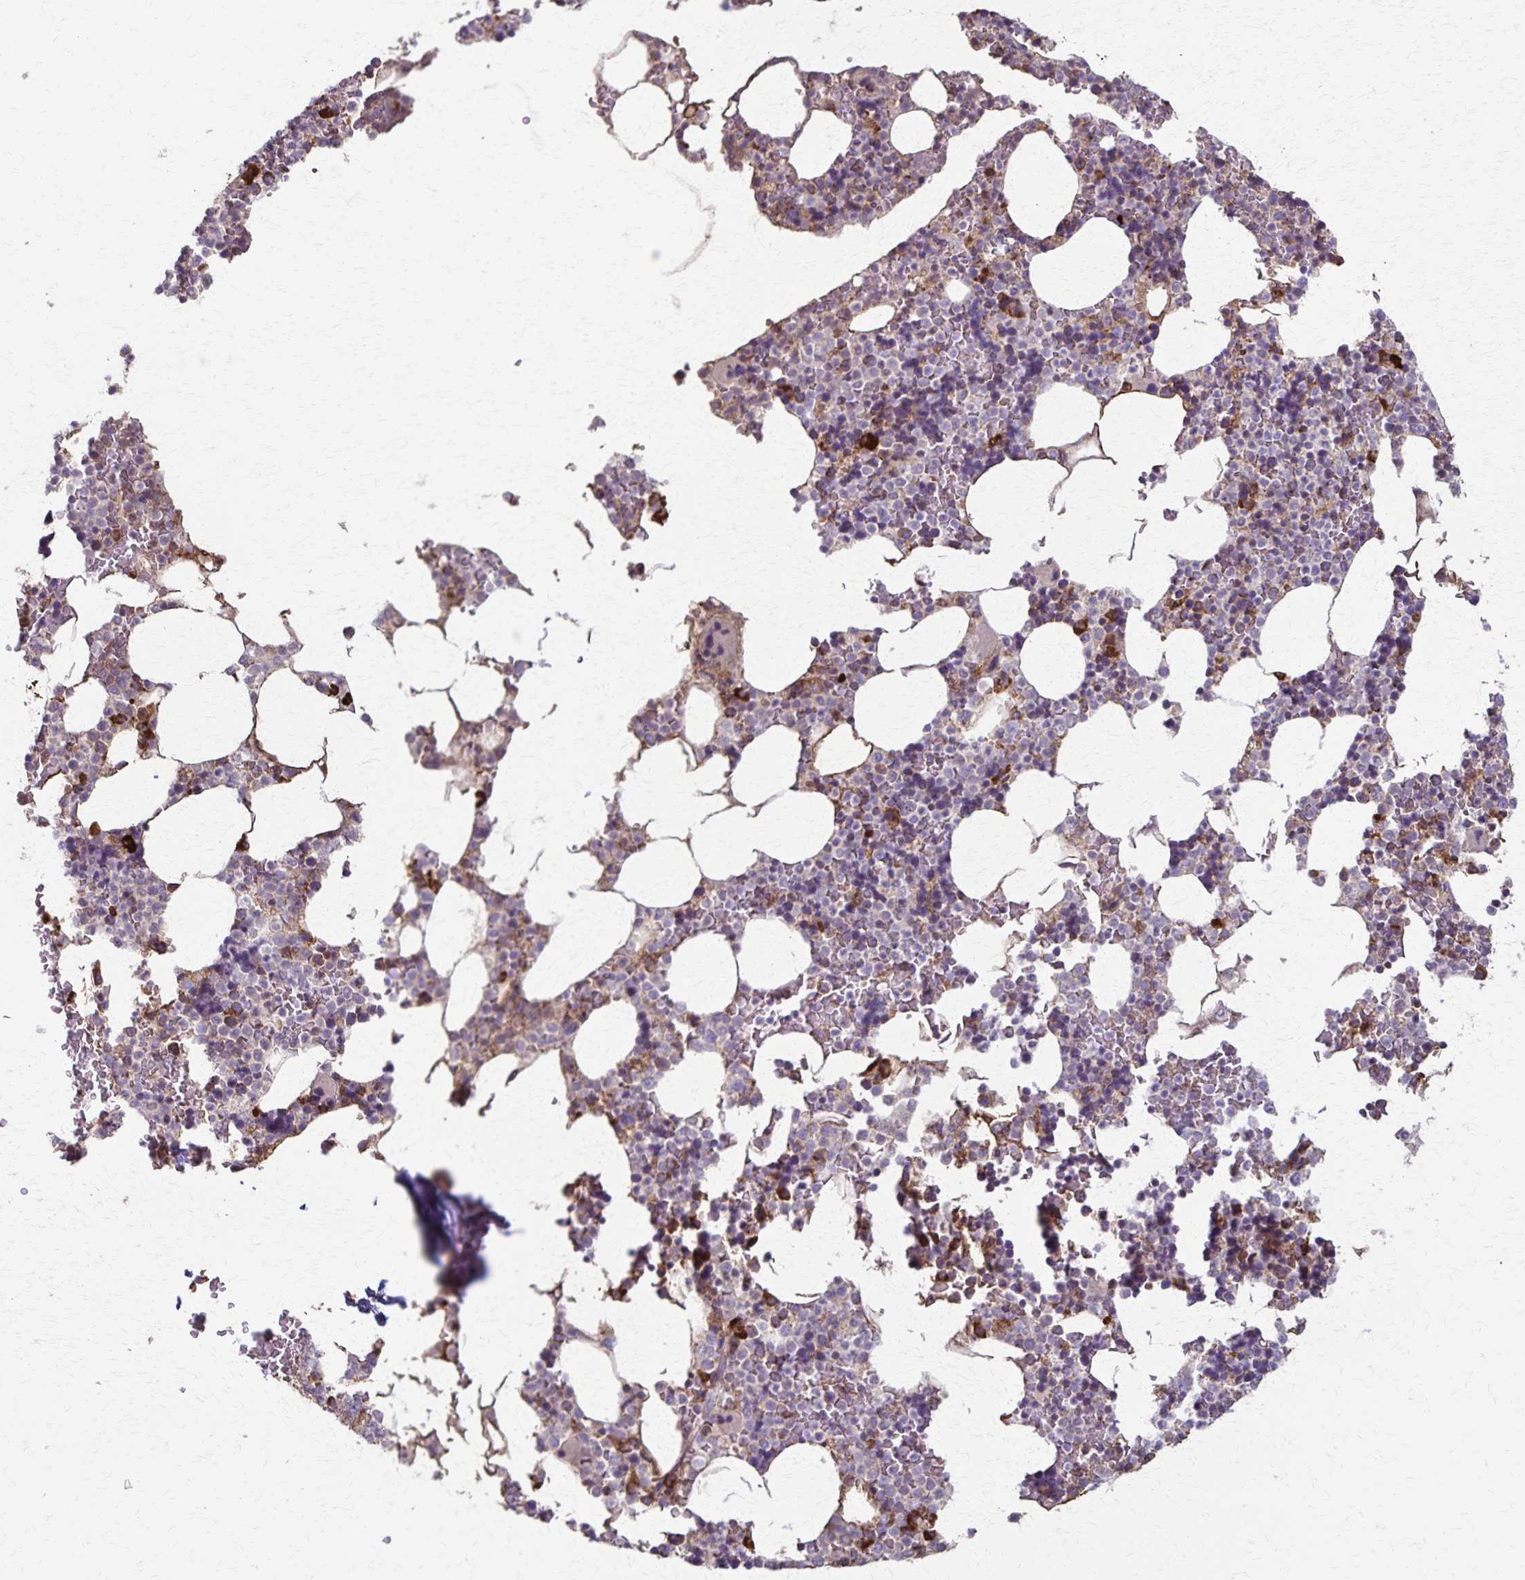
{"staining": {"intensity": "moderate", "quantity": "25%-75%", "location": "cytoplasmic/membranous"}, "tissue": "bone marrow", "cell_type": "Hematopoietic cells", "image_type": "normal", "snomed": [{"axis": "morphology", "description": "Normal tissue, NOS"}, {"axis": "topography", "description": "Bone marrow"}], "caption": "IHC histopathology image of unremarkable human bone marrow stained for a protein (brown), which demonstrates medium levels of moderate cytoplasmic/membranous positivity in about 25%-75% of hematopoietic cells.", "gene": "RNF10", "patient": {"sex": "female", "age": 42}}